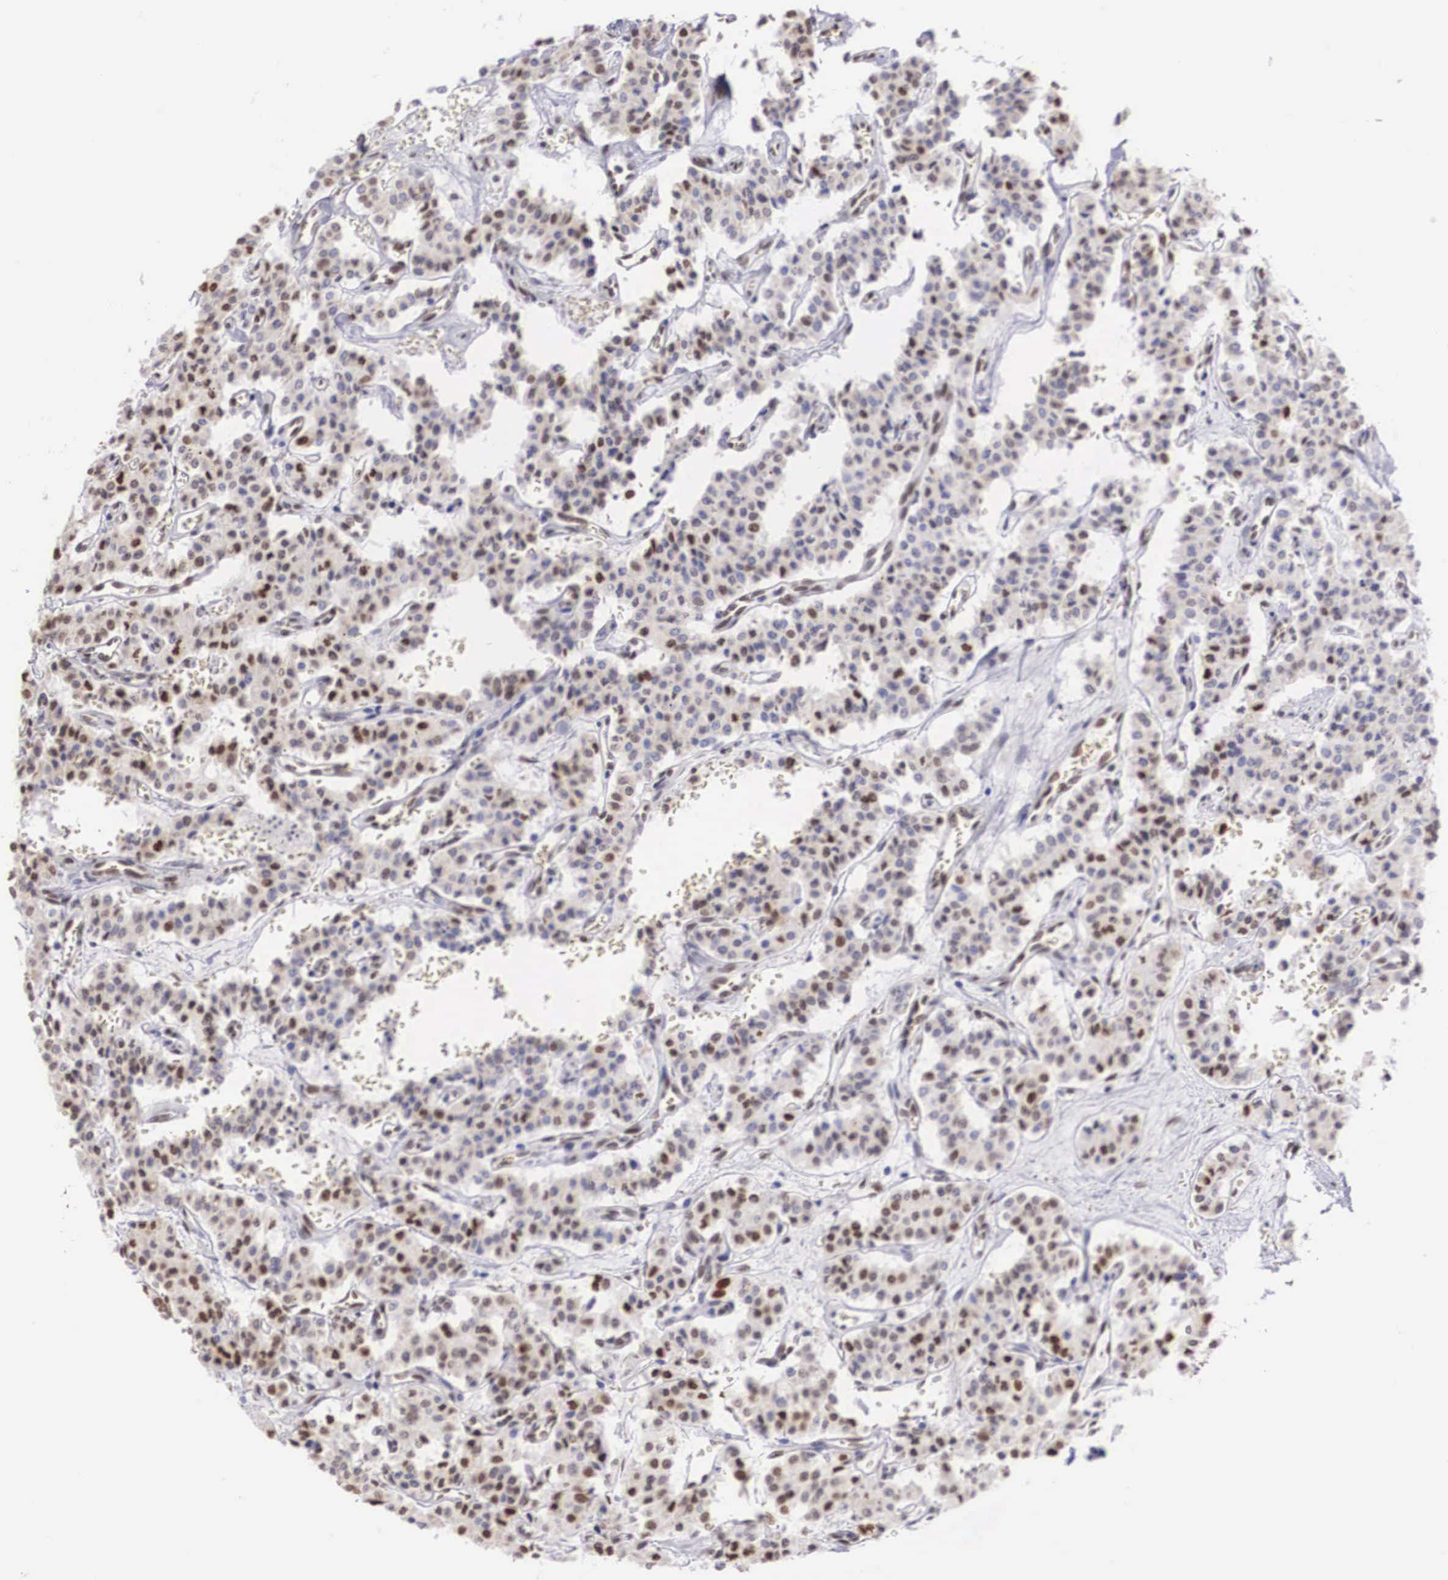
{"staining": {"intensity": "moderate", "quantity": "25%-75%", "location": "nuclear"}, "tissue": "carcinoid", "cell_type": "Tumor cells", "image_type": "cancer", "snomed": [{"axis": "morphology", "description": "Carcinoid, malignant, NOS"}, {"axis": "topography", "description": "Bronchus"}], "caption": "Human carcinoid stained with a protein marker shows moderate staining in tumor cells.", "gene": "HMGN5", "patient": {"sex": "male", "age": 55}}